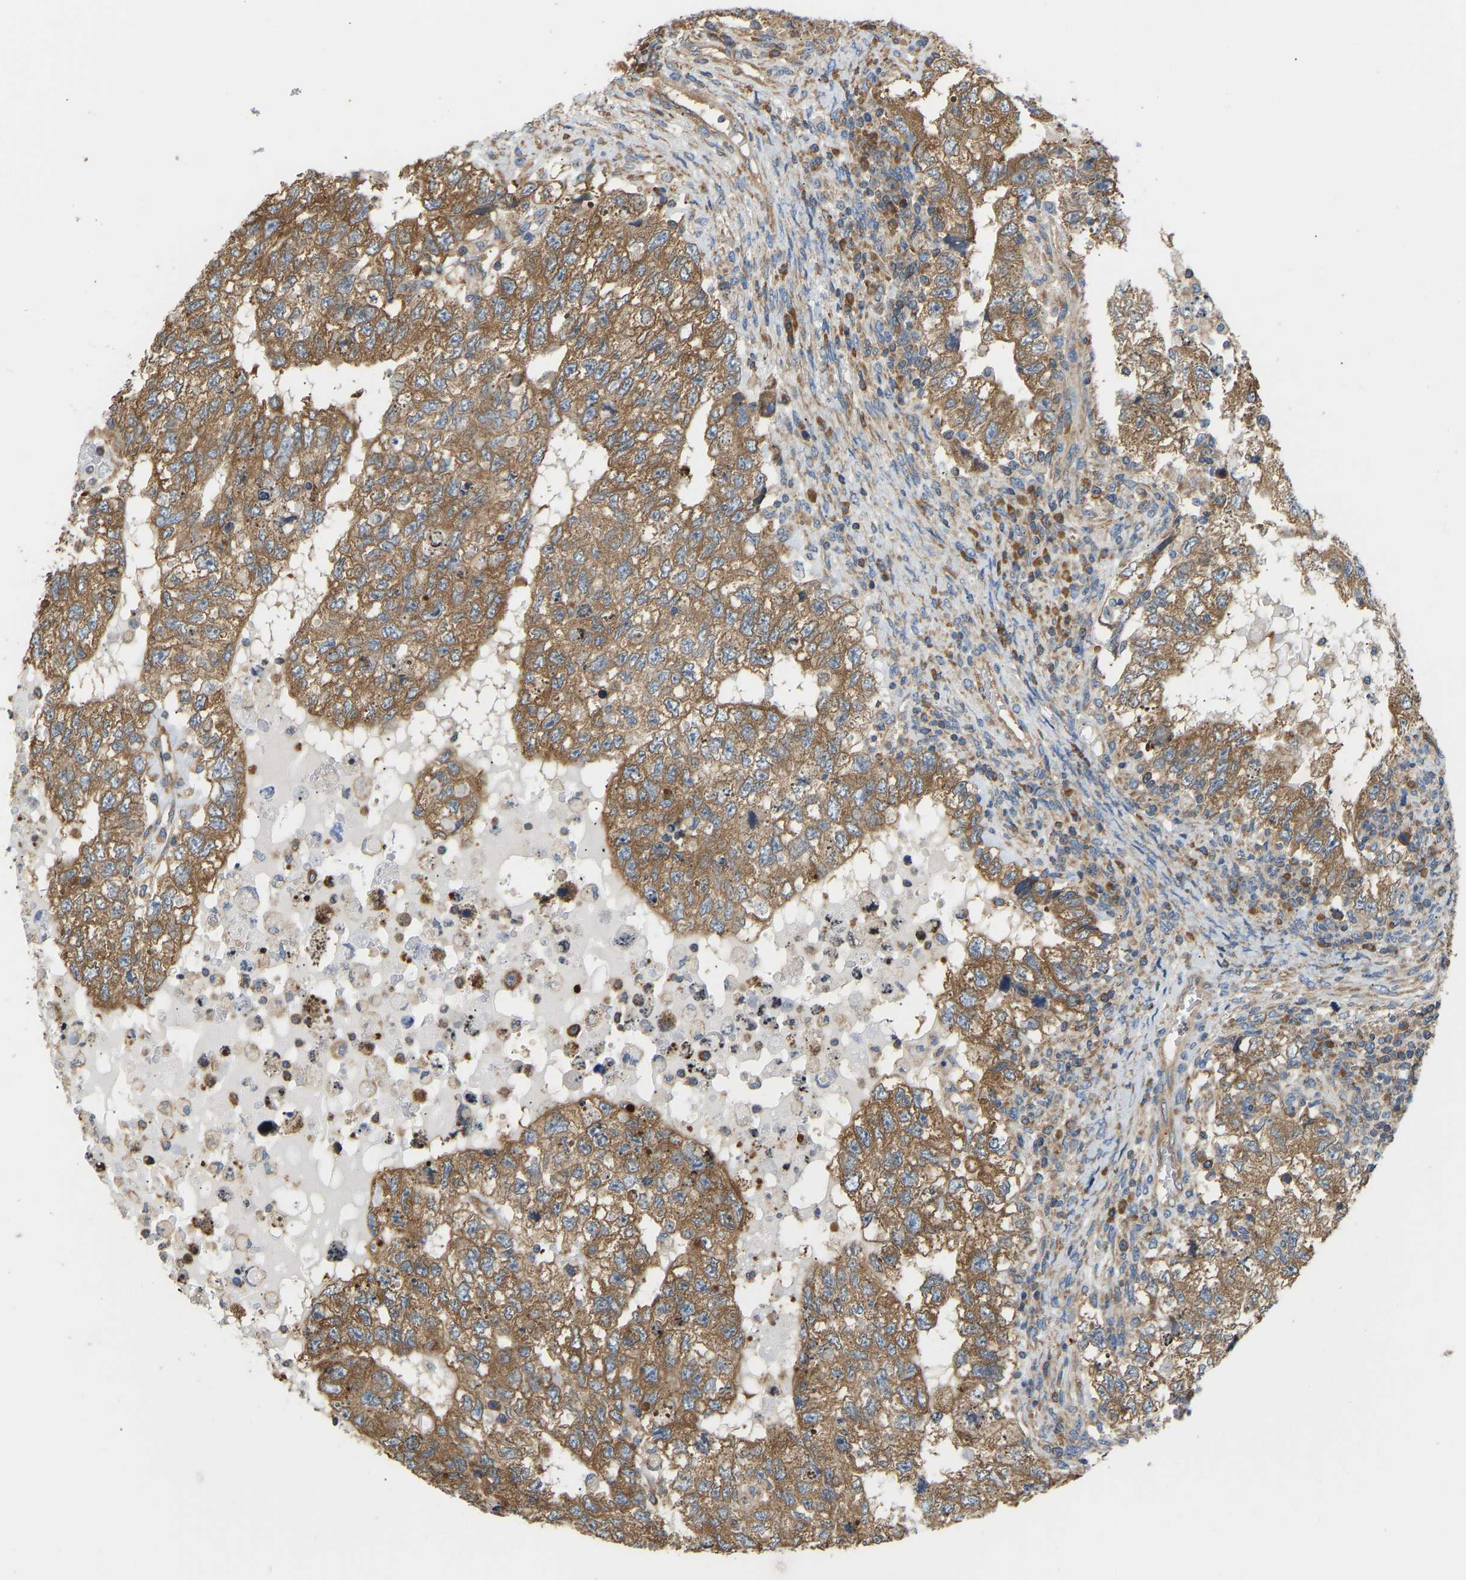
{"staining": {"intensity": "moderate", "quantity": ">75%", "location": "cytoplasmic/membranous"}, "tissue": "testis cancer", "cell_type": "Tumor cells", "image_type": "cancer", "snomed": [{"axis": "morphology", "description": "Carcinoma, Embryonal, NOS"}, {"axis": "topography", "description": "Testis"}], "caption": "Immunohistochemical staining of testis cancer shows medium levels of moderate cytoplasmic/membranous expression in approximately >75% of tumor cells. (Stains: DAB (3,3'-diaminobenzidine) in brown, nuclei in blue, Microscopy: brightfield microscopy at high magnification).", "gene": "RPS6KB2", "patient": {"sex": "male", "age": 36}}